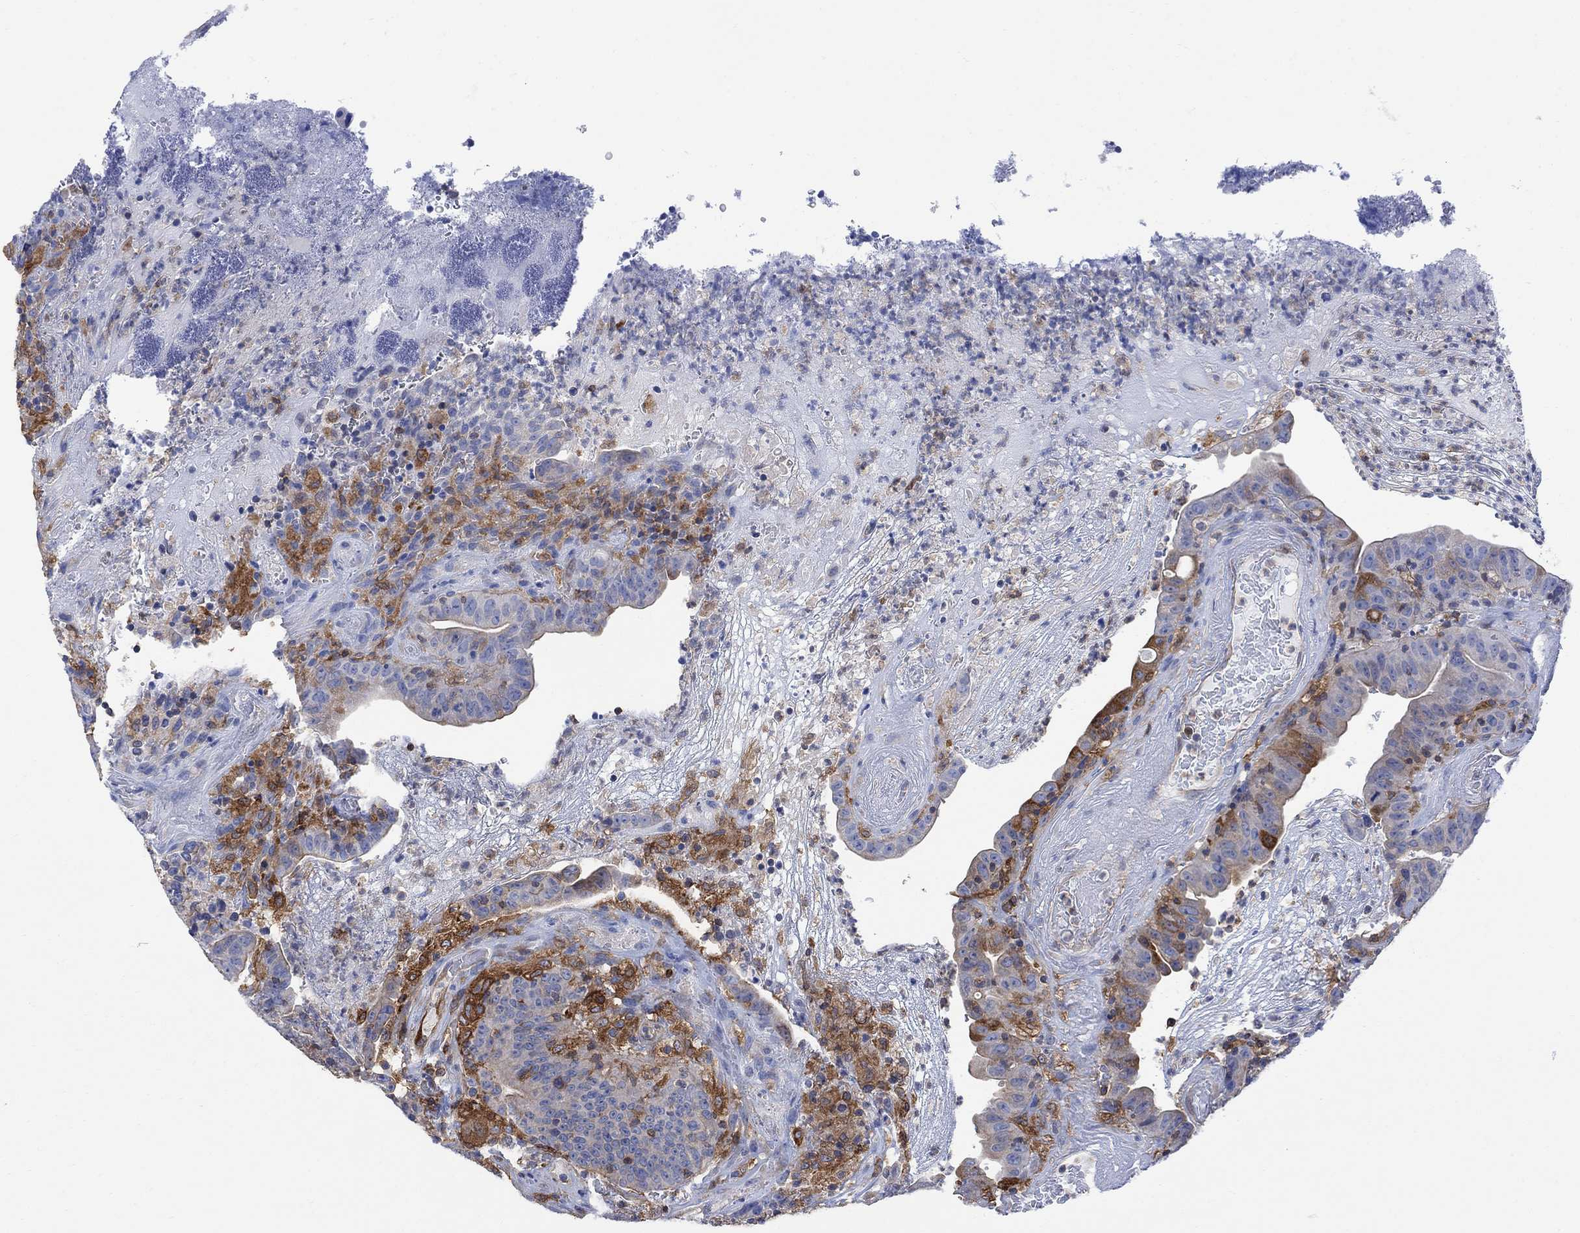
{"staining": {"intensity": "strong", "quantity": "<25%", "location": "cytoplasmic/membranous"}, "tissue": "colorectal cancer", "cell_type": "Tumor cells", "image_type": "cancer", "snomed": [{"axis": "morphology", "description": "Adenocarcinoma, NOS"}, {"axis": "topography", "description": "Colon"}], "caption": "Colorectal cancer stained with immunohistochemistry demonstrates strong cytoplasmic/membranous expression in about <25% of tumor cells. (DAB = brown stain, brightfield microscopy at high magnification).", "gene": "GBP5", "patient": {"sex": "female", "age": 75}}